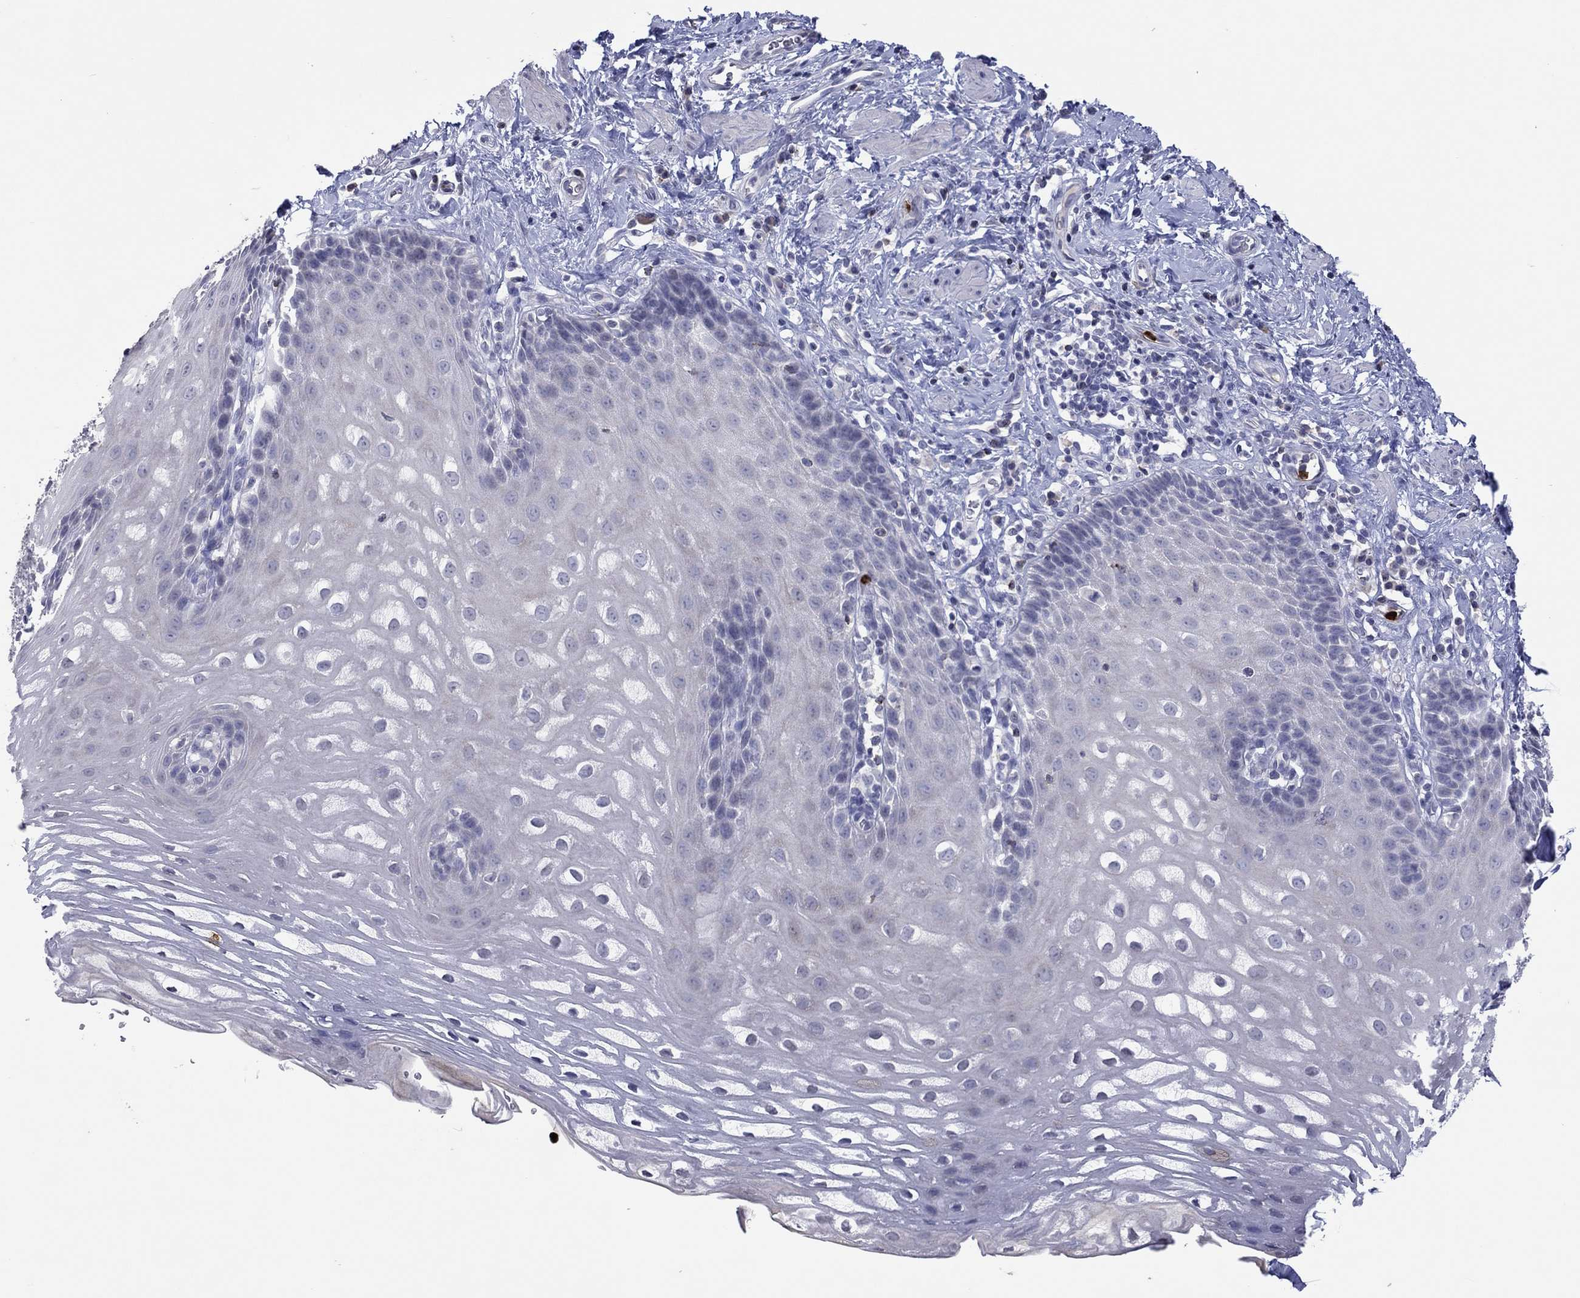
{"staining": {"intensity": "negative", "quantity": "none", "location": "none"}, "tissue": "esophagus", "cell_type": "Squamous epithelial cells", "image_type": "normal", "snomed": [{"axis": "morphology", "description": "Normal tissue, NOS"}, {"axis": "topography", "description": "Esophagus"}], "caption": "Image shows no significant protein staining in squamous epithelial cells of unremarkable esophagus.", "gene": "CCL5", "patient": {"sex": "male", "age": 64}}